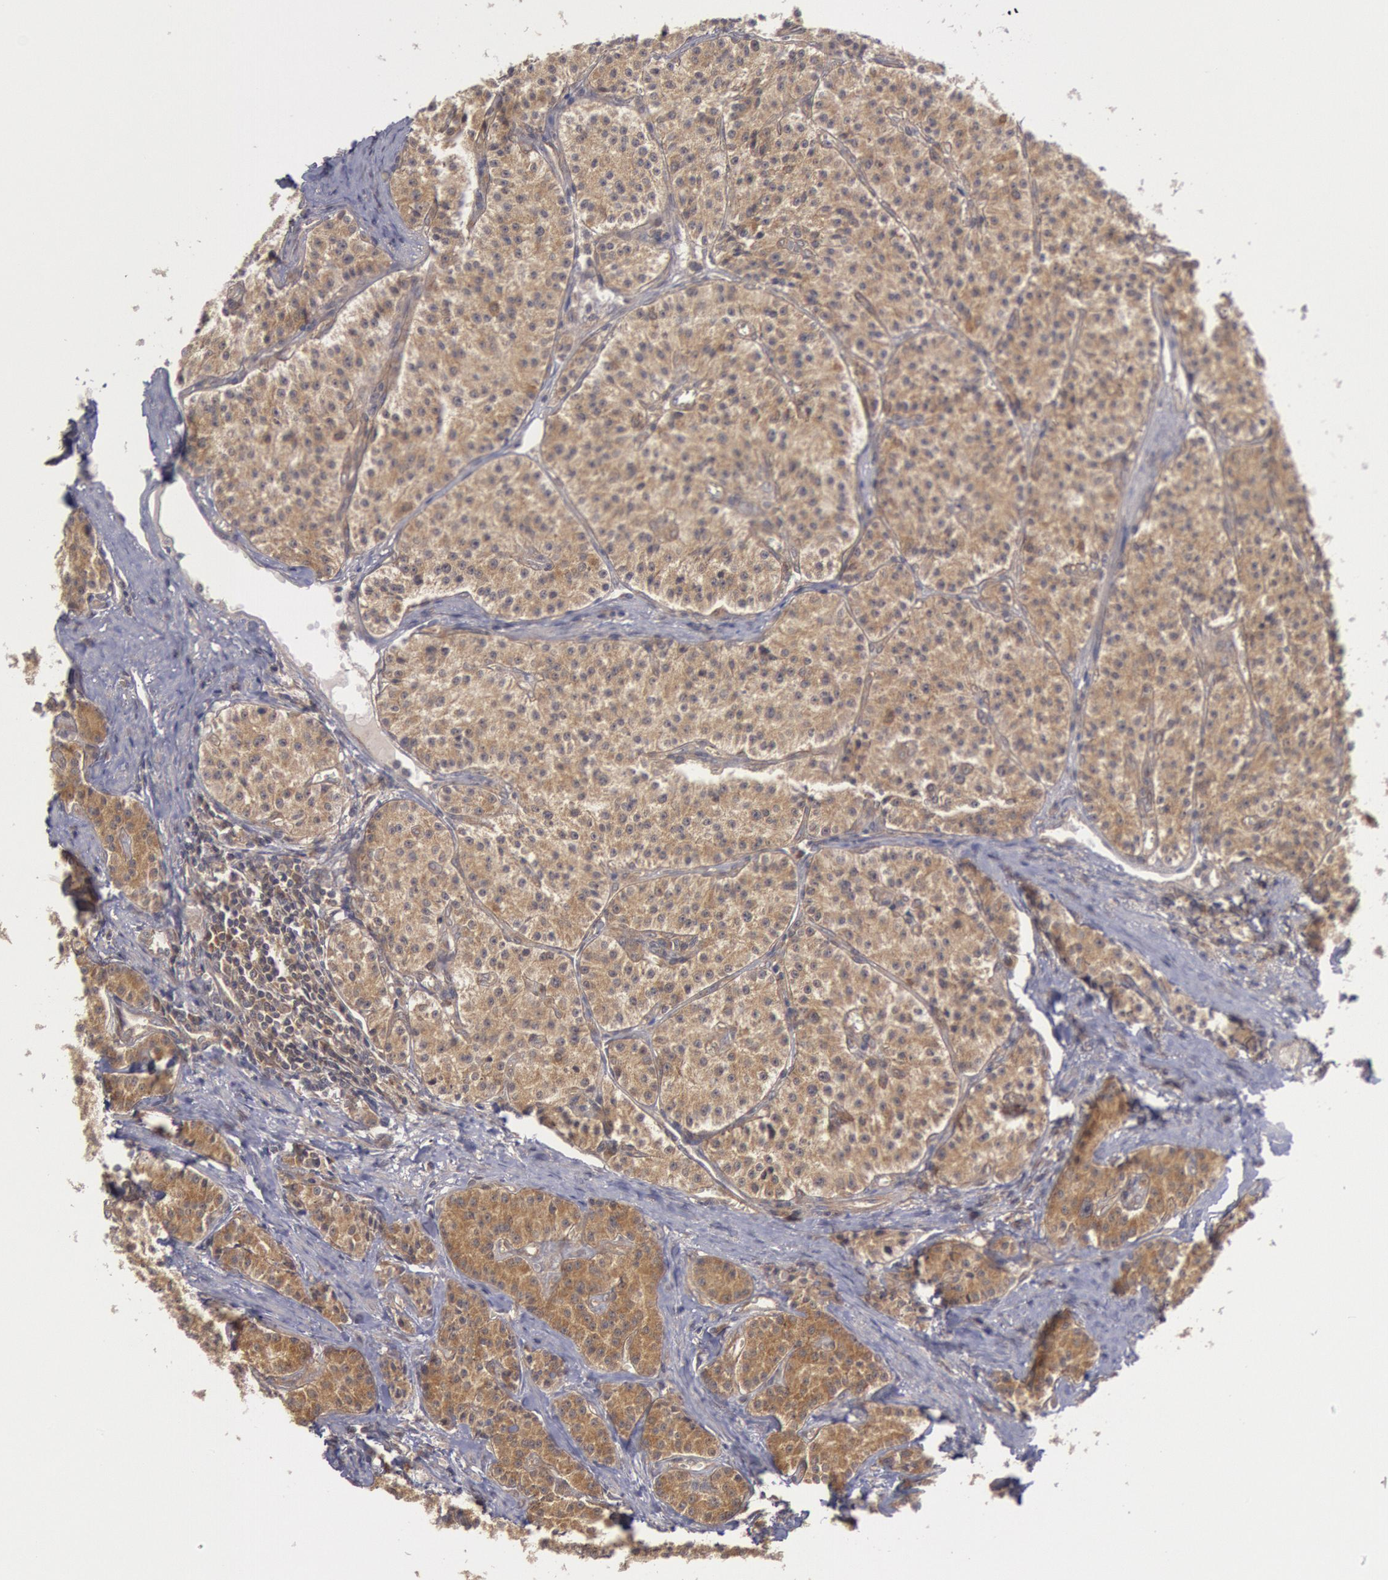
{"staining": {"intensity": "moderate", "quantity": ">75%", "location": "cytoplasmic/membranous"}, "tissue": "carcinoid", "cell_type": "Tumor cells", "image_type": "cancer", "snomed": [{"axis": "morphology", "description": "Carcinoid, malignant, NOS"}, {"axis": "topography", "description": "Stomach"}], "caption": "Immunohistochemistry of carcinoid (malignant) exhibits medium levels of moderate cytoplasmic/membranous positivity in about >75% of tumor cells. (brown staining indicates protein expression, while blue staining denotes nuclei).", "gene": "BRAF", "patient": {"sex": "female", "age": 76}}